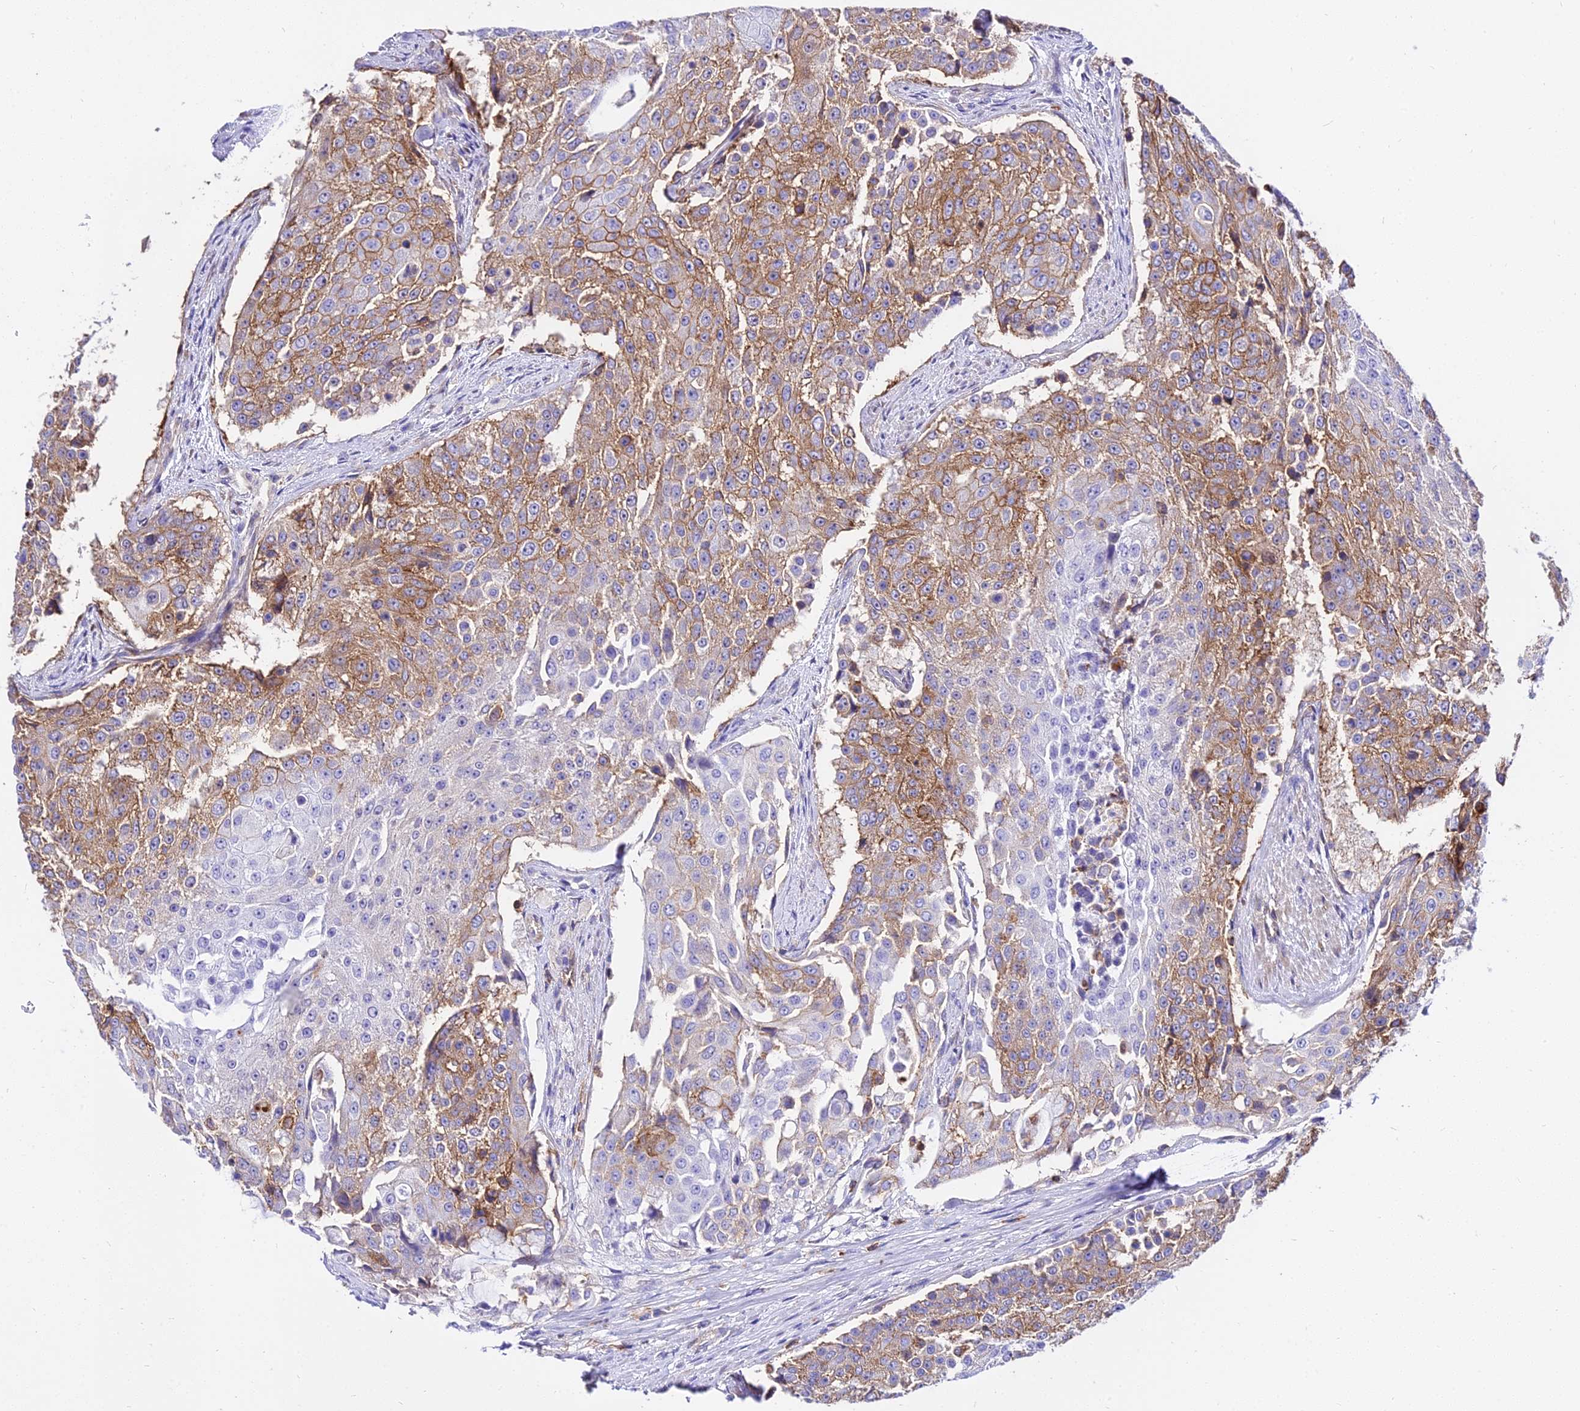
{"staining": {"intensity": "moderate", "quantity": "25%-75%", "location": "cytoplasmic/membranous"}, "tissue": "urothelial cancer", "cell_type": "Tumor cells", "image_type": "cancer", "snomed": [{"axis": "morphology", "description": "Urothelial carcinoma, High grade"}, {"axis": "topography", "description": "Urinary bladder"}], "caption": "DAB (3,3'-diaminobenzidine) immunohistochemical staining of human urothelial cancer shows moderate cytoplasmic/membranous protein positivity in approximately 25%-75% of tumor cells. Nuclei are stained in blue.", "gene": "CSRP1", "patient": {"sex": "female", "age": 63}}